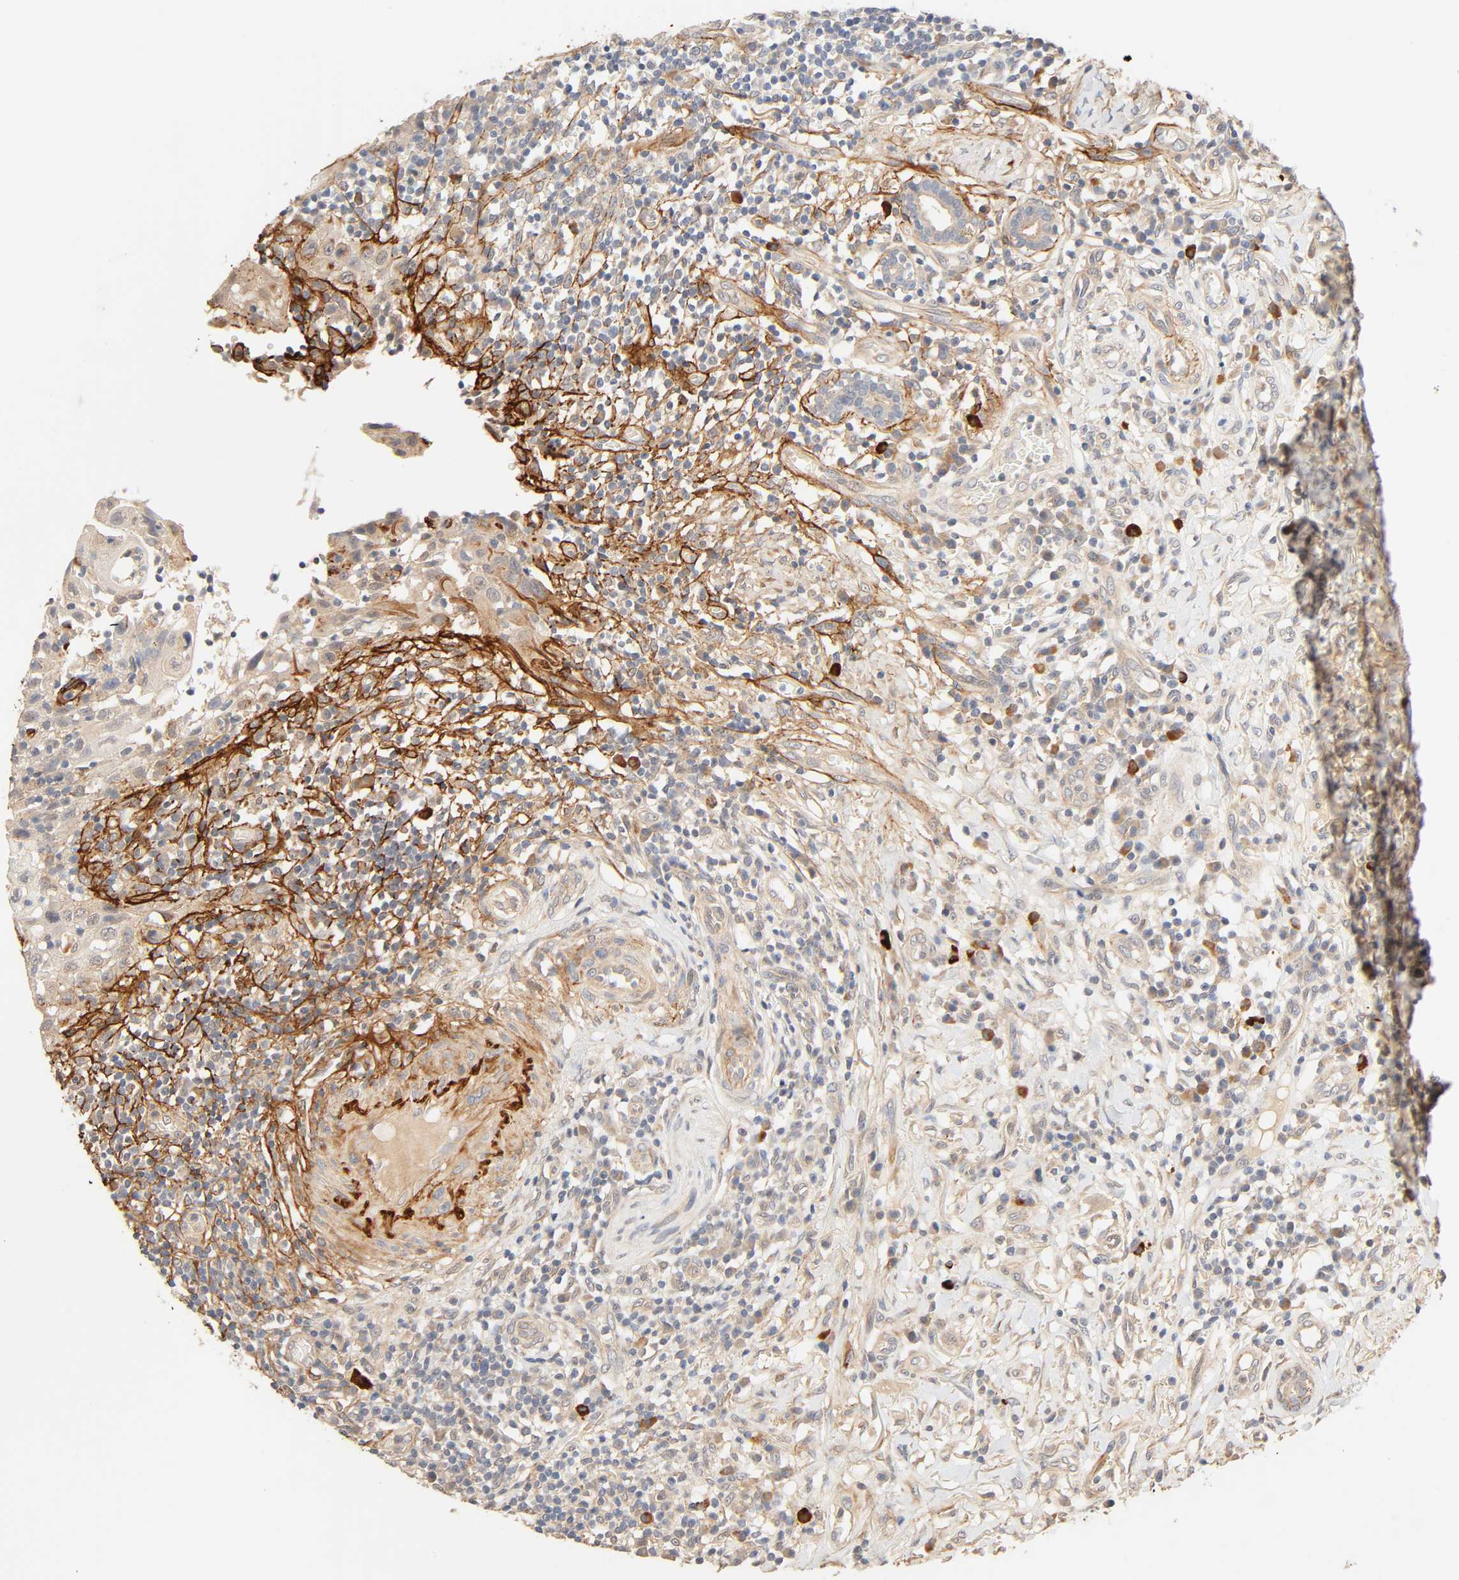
{"staining": {"intensity": "weak", "quantity": ">75%", "location": "cytoplasmic/membranous"}, "tissue": "thyroid cancer", "cell_type": "Tumor cells", "image_type": "cancer", "snomed": [{"axis": "morphology", "description": "Carcinoma, NOS"}, {"axis": "topography", "description": "Thyroid gland"}], "caption": "Thyroid cancer (carcinoma) stained with a protein marker demonstrates weak staining in tumor cells.", "gene": "CACNA1G", "patient": {"sex": "female", "age": 77}}